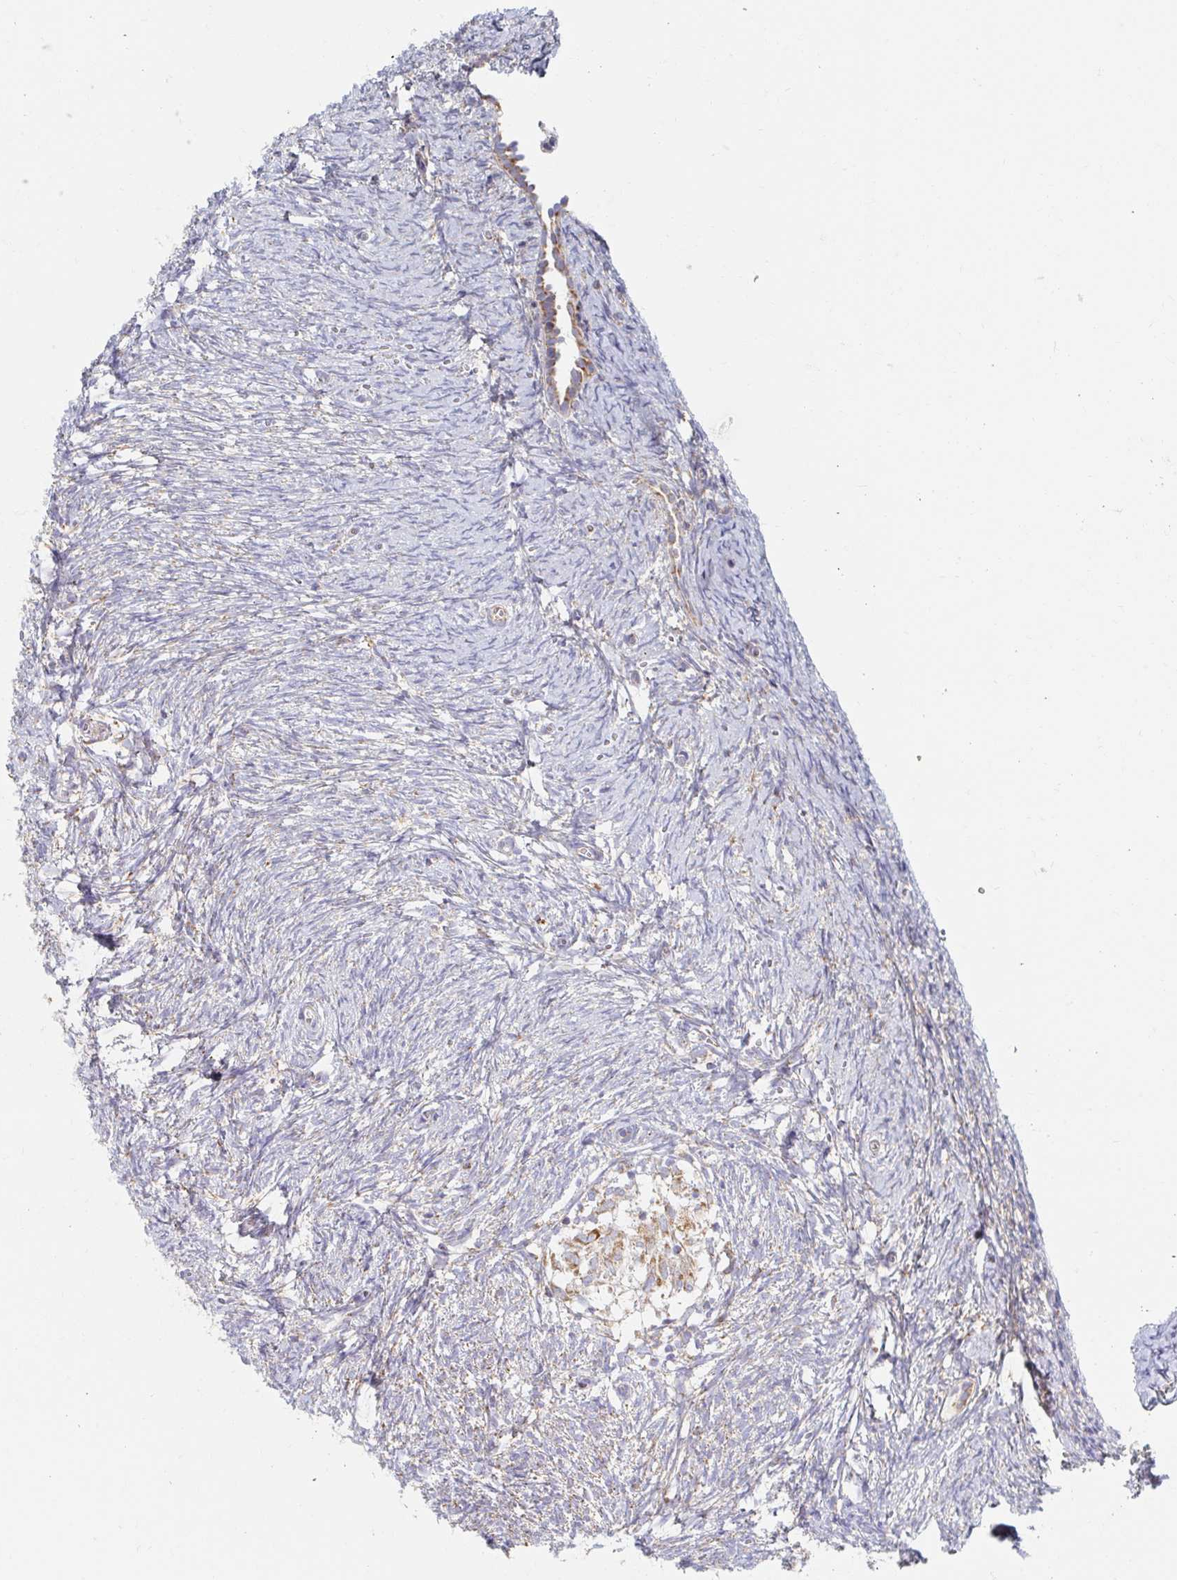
{"staining": {"intensity": "moderate", "quantity": ">75%", "location": "cytoplasmic/membranous"}, "tissue": "ovary", "cell_type": "Follicle cells", "image_type": "normal", "snomed": [{"axis": "morphology", "description": "Normal tissue, NOS"}, {"axis": "topography", "description": "Ovary"}], "caption": "Immunohistochemistry (IHC) photomicrograph of unremarkable ovary: ovary stained using IHC shows medium levels of moderate protein expression localized specifically in the cytoplasmic/membranous of follicle cells, appearing as a cytoplasmic/membranous brown color.", "gene": "MAVS", "patient": {"sex": "female", "age": 41}}